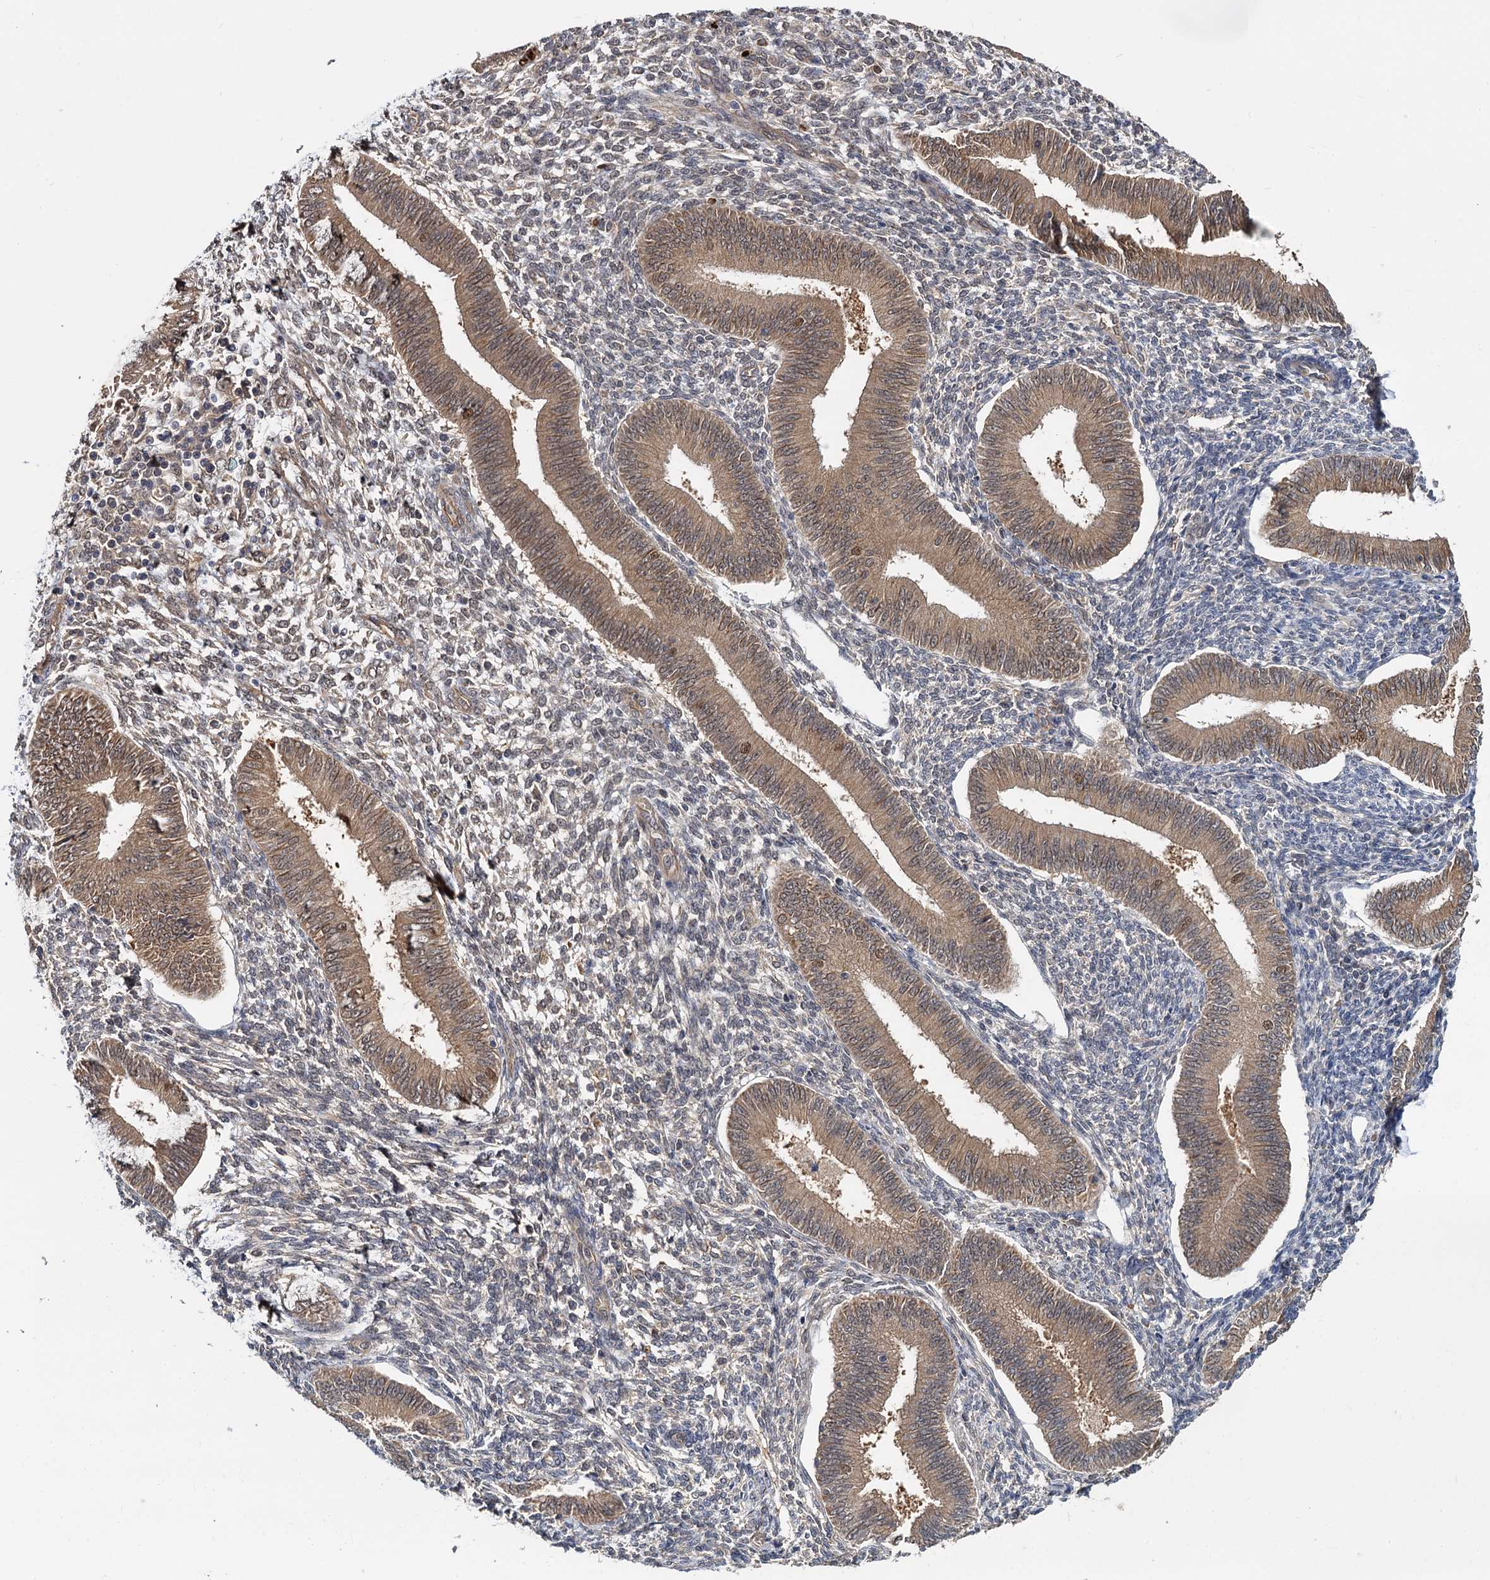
{"staining": {"intensity": "weak", "quantity": "25%-75%", "location": "cytoplasmic/membranous"}, "tissue": "endometrium", "cell_type": "Cells in endometrial stroma", "image_type": "normal", "snomed": [{"axis": "morphology", "description": "Normal tissue, NOS"}, {"axis": "topography", "description": "Uterus"}, {"axis": "topography", "description": "Endometrium"}], "caption": "Immunohistochemistry (DAB) staining of benign human endometrium reveals weak cytoplasmic/membranous protein positivity in about 25%-75% of cells in endometrial stroma. (brown staining indicates protein expression, while blue staining denotes nuclei).", "gene": "PSMD4", "patient": {"sex": "female", "age": 48}}